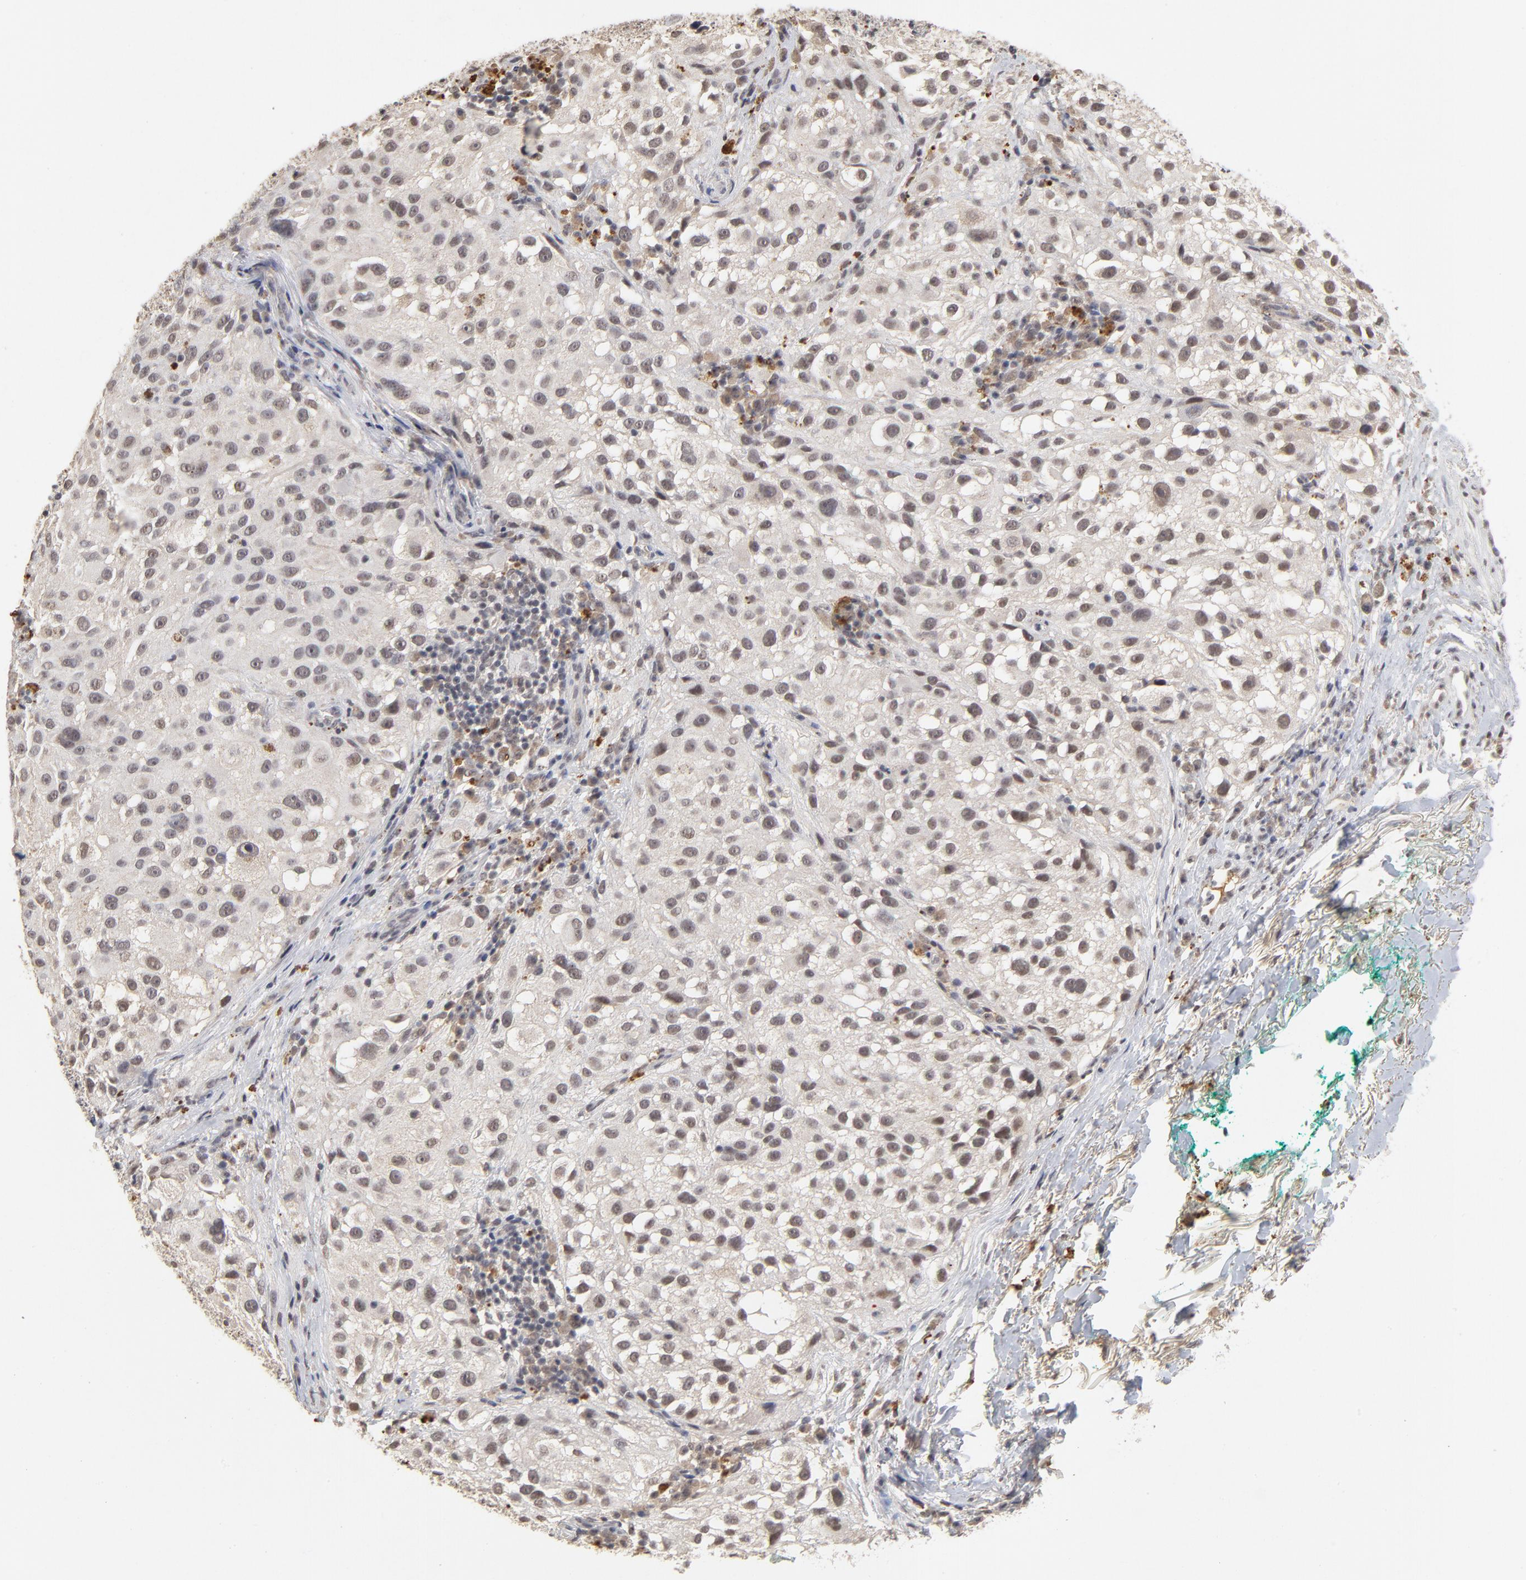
{"staining": {"intensity": "weak", "quantity": "<25%", "location": "cytoplasmic/membranous"}, "tissue": "melanoma", "cell_type": "Tumor cells", "image_type": "cancer", "snomed": [{"axis": "morphology", "description": "Necrosis, NOS"}, {"axis": "morphology", "description": "Malignant melanoma, NOS"}, {"axis": "topography", "description": "Skin"}], "caption": "Micrograph shows no significant protein staining in tumor cells of malignant melanoma.", "gene": "WSB1", "patient": {"sex": "female", "age": 87}}